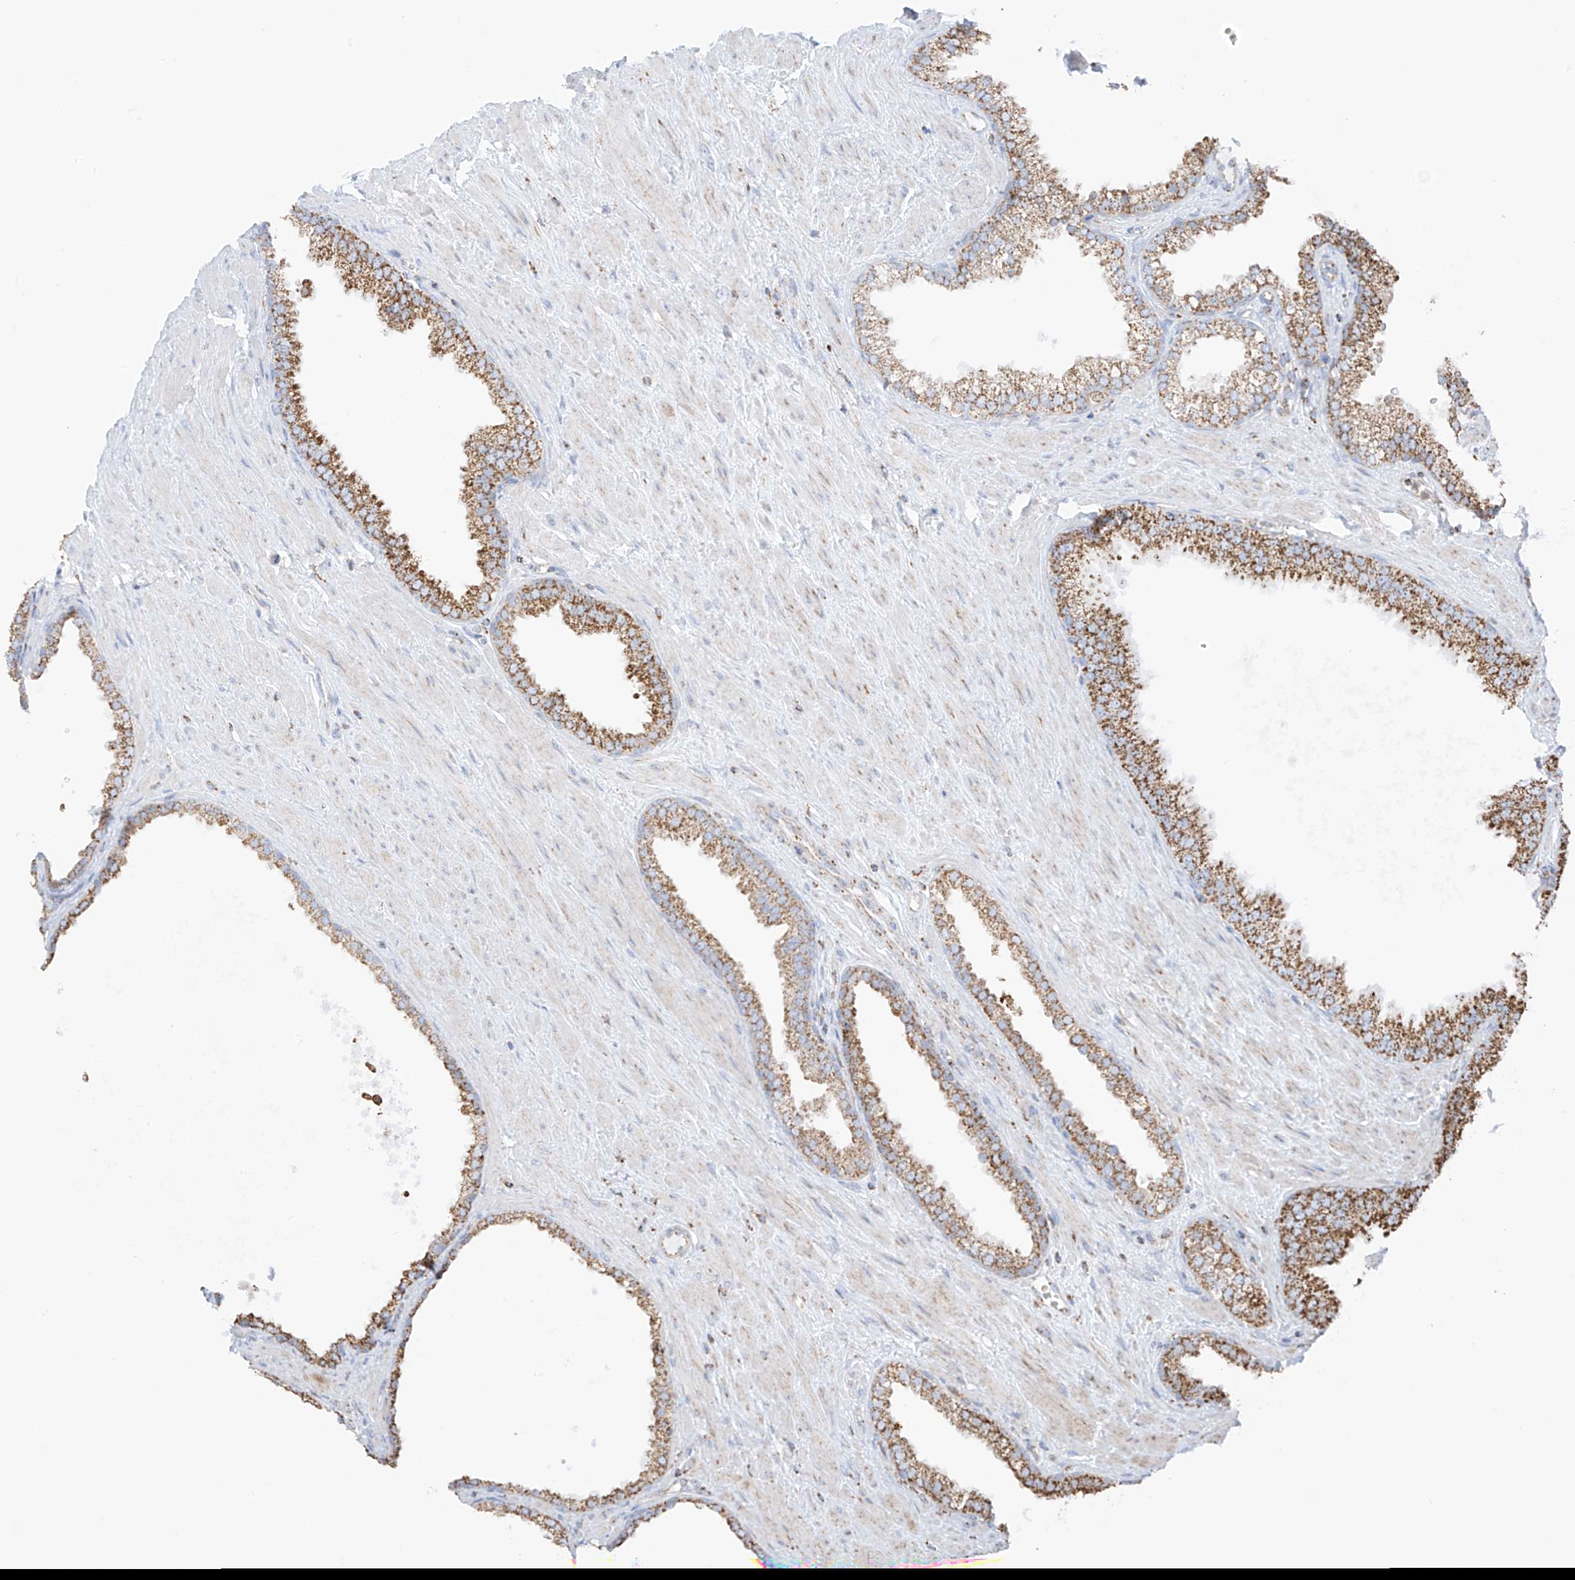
{"staining": {"intensity": "moderate", "quantity": ">75%", "location": "cytoplasmic/membranous"}, "tissue": "prostate cancer", "cell_type": "Tumor cells", "image_type": "cancer", "snomed": [{"axis": "morphology", "description": "Adenocarcinoma, Low grade"}, {"axis": "topography", "description": "Prostate"}], "caption": "This is an image of IHC staining of prostate cancer (adenocarcinoma (low-grade)), which shows moderate positivity in the cytoplasmic/membranous of tumor cells.", "gene": "XKR3", "patient": {"sex": "male", "age": 62}}